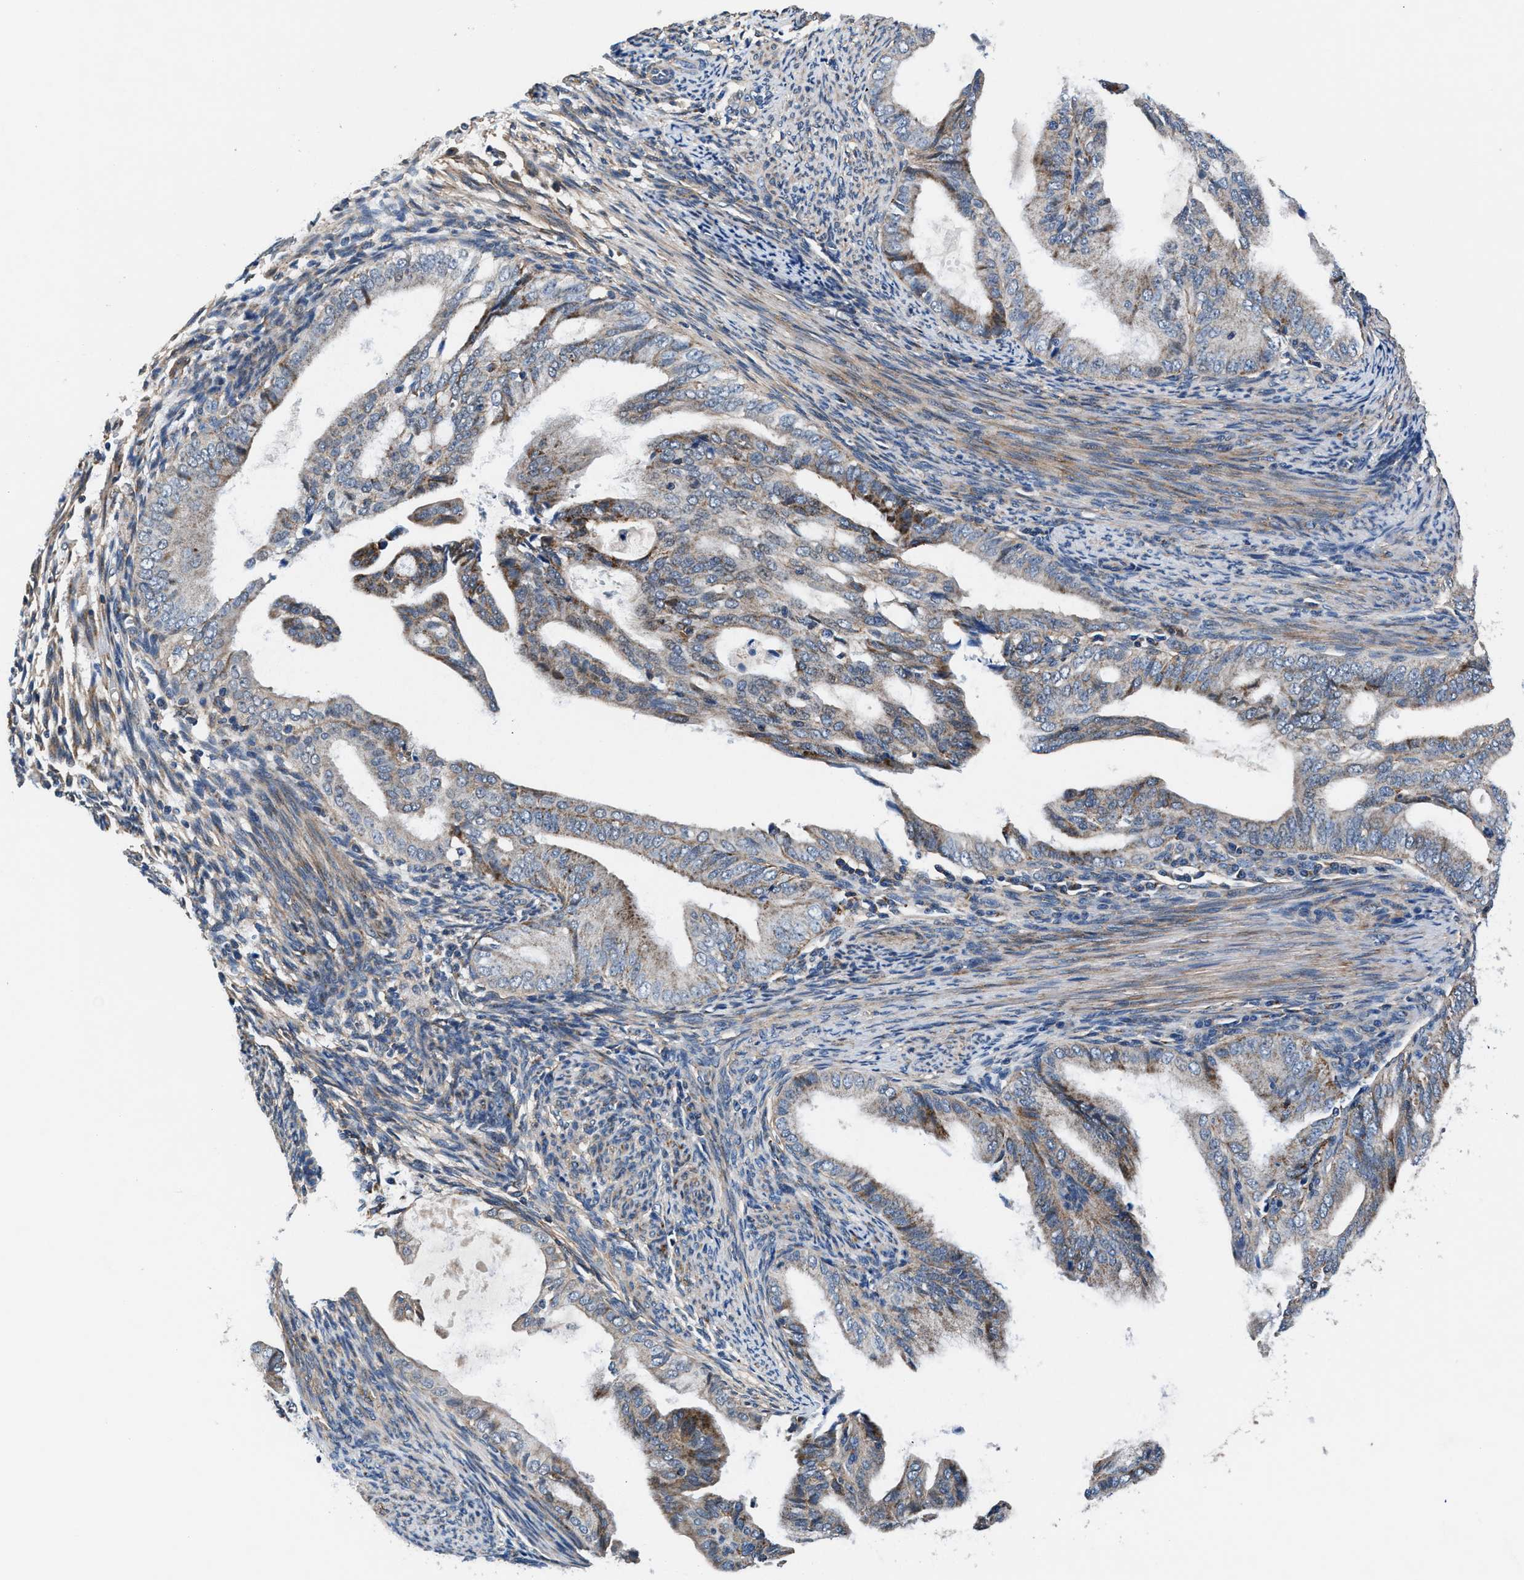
{"staining": {"intensity": "moderate", "quantity": "25%-75%", "location": "cytoplasmic/membranous"}, "tissue": "endometrial cancer", "cell_type": "Tumor cells", "image_type": "cancer", "snomed": [{"axis": "morphology", "description": "Adenocarcinoma, NOS"}, {"axis": "topography", "description": "Endometrium"}], "caption": "Moderate cytoplasmic/membranous expression for a protein is present in about 25%-75% of tumor cells of endometrial adenocarcinoma using immunohistochemistry.", "gene": "NKTR", "patient": {"sex": "female", "age": 58}}